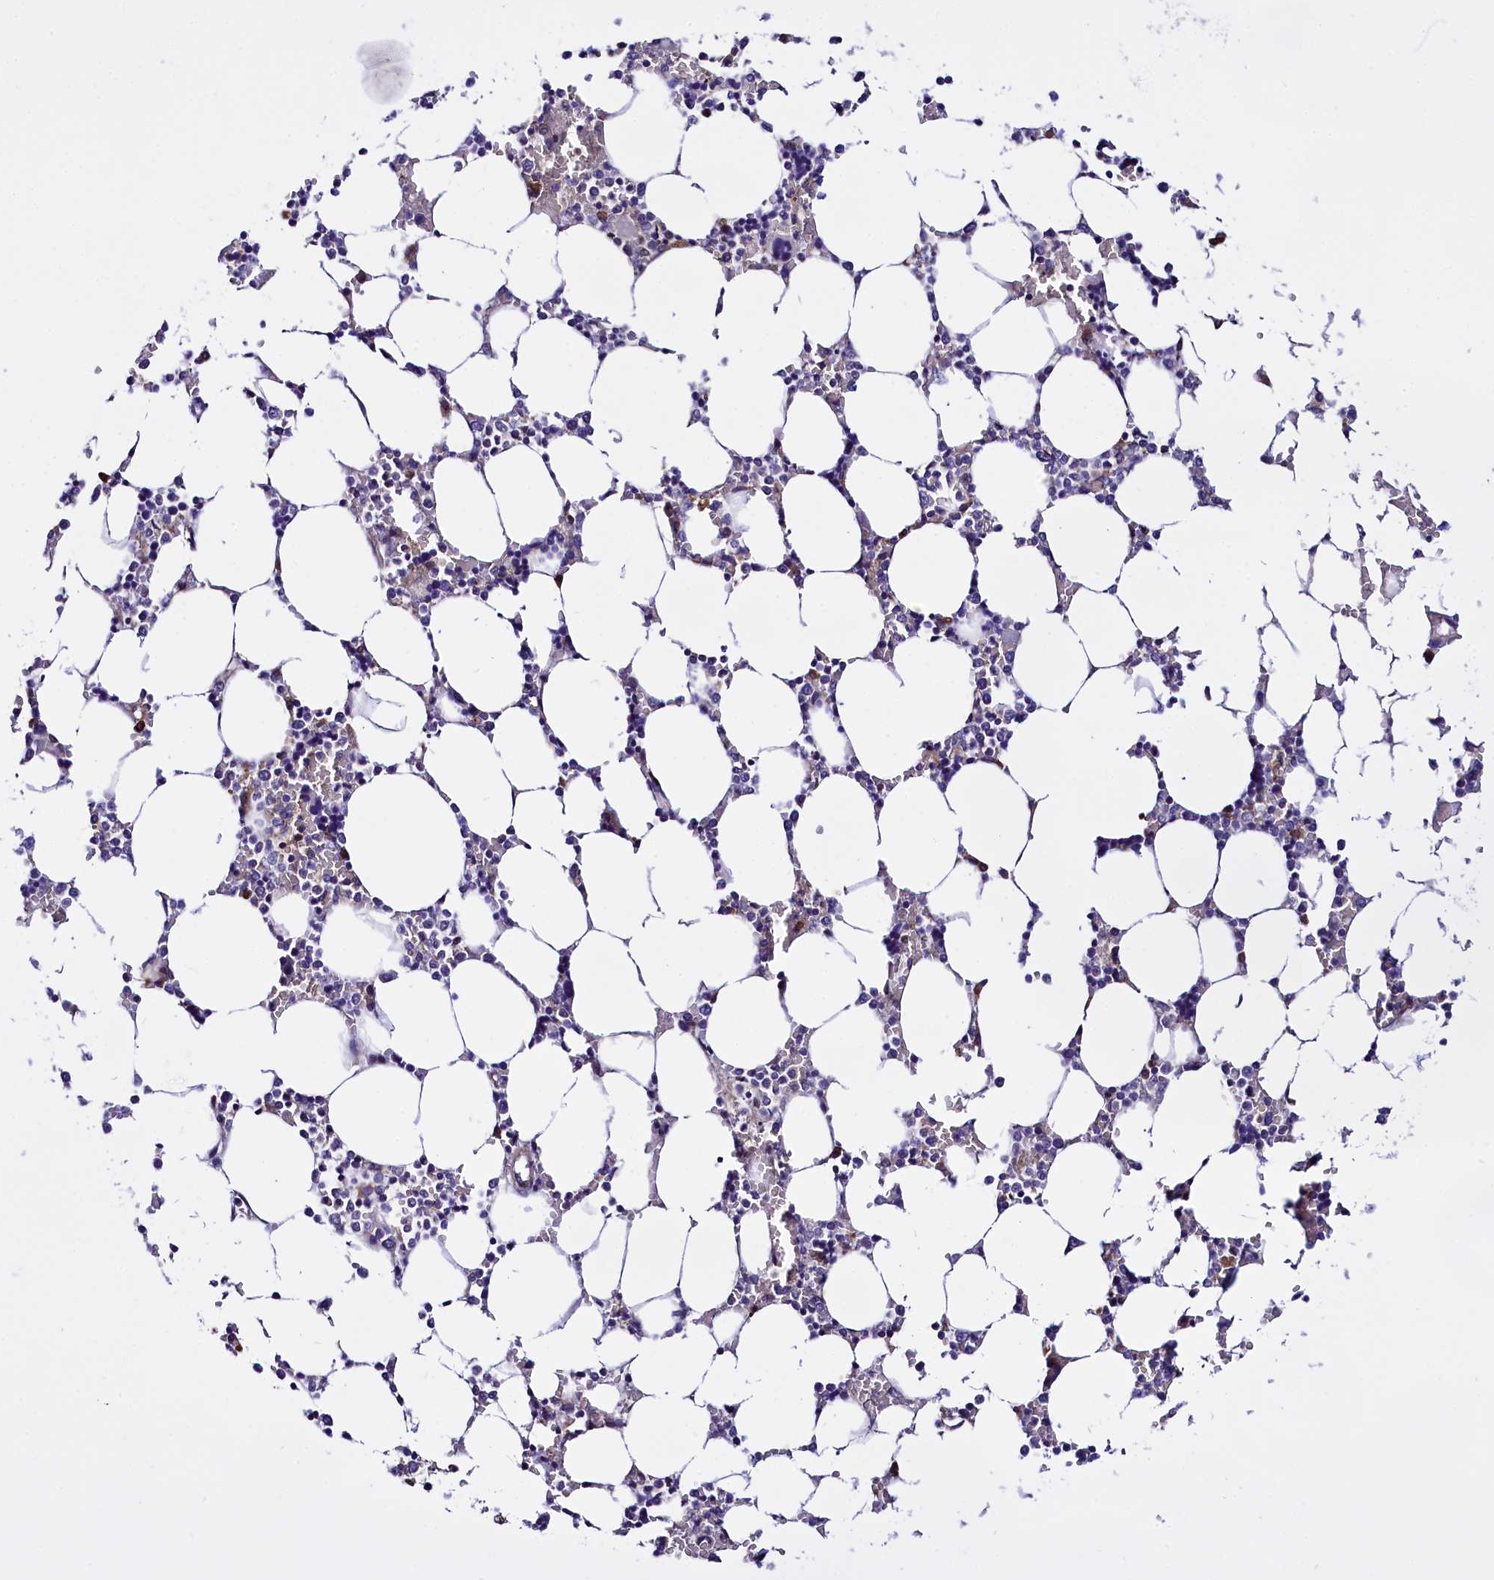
{"staining": {"intensity": "weak", "quantity": "<25%", "location": "cytoplasmic/membranous"}, "tissue": "bone marrow", "cell_type": "Hematopoietic cells", "image_type": "normal", "snomed": [{"axis": "morphology", "description": "Normal tissue, NOS"}, {"axis": "topography", "description": "Bone marrow"}], "caption": "Hematopoietic cells show no significant protein positivity in unremarkable bone marrow. (DAB (3,3'-diaminobenzidine) immunohistochemistry (IHC), high magnification).", "gene": "UACA", "patient": {"sex": "male", "age": 64}}